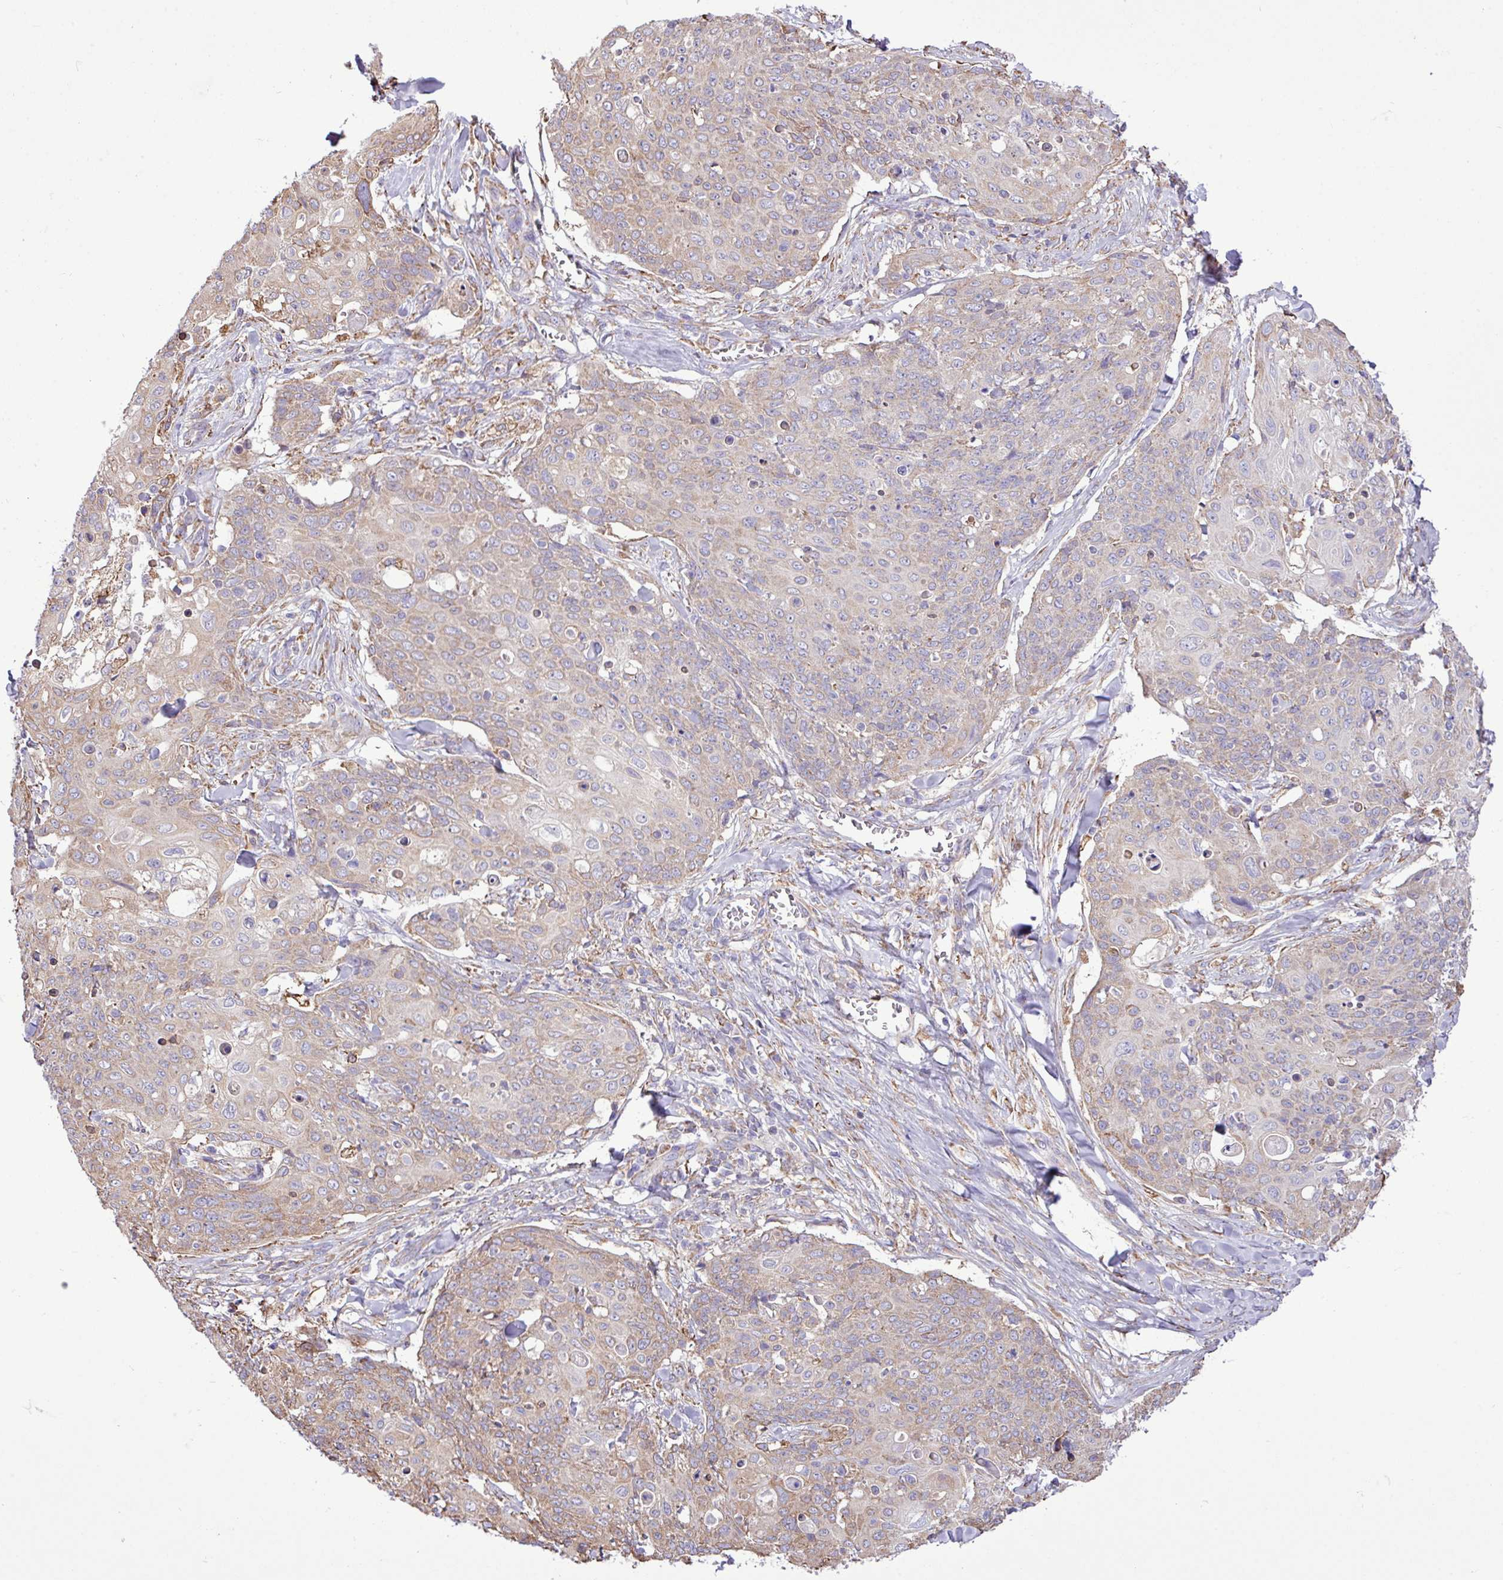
{"staining": {"intensity": "weak", "quantity": "<25%", "location": "cytoplasmic/membranous"}, "tissue": "skin cancer", "cell_type": "Tumor cells", "image_type": "cancer", "snomed": [{"axis": "morphology", "description": "Squamous cell carcinoma, NOS"}, {"axis": "topography", "description": "Skin"}, {"axis": "topography", "description": "Vulva"}], "caption": "Immunohistochemistry (IHC) photomicrograph of neoplastic tissue: skin squamous cell carcinoma stained with DAB (3,3'-diaminobenzidine) shows no significant protein expression in tumor cells. (Brightfield microscopy of DAB (3,3'-diaminobenzidine) immunohistochemistry (IHC) at high magnification).", "gene": "ZSCAN5A", "patient": {"sex": "female", "age": 85}}